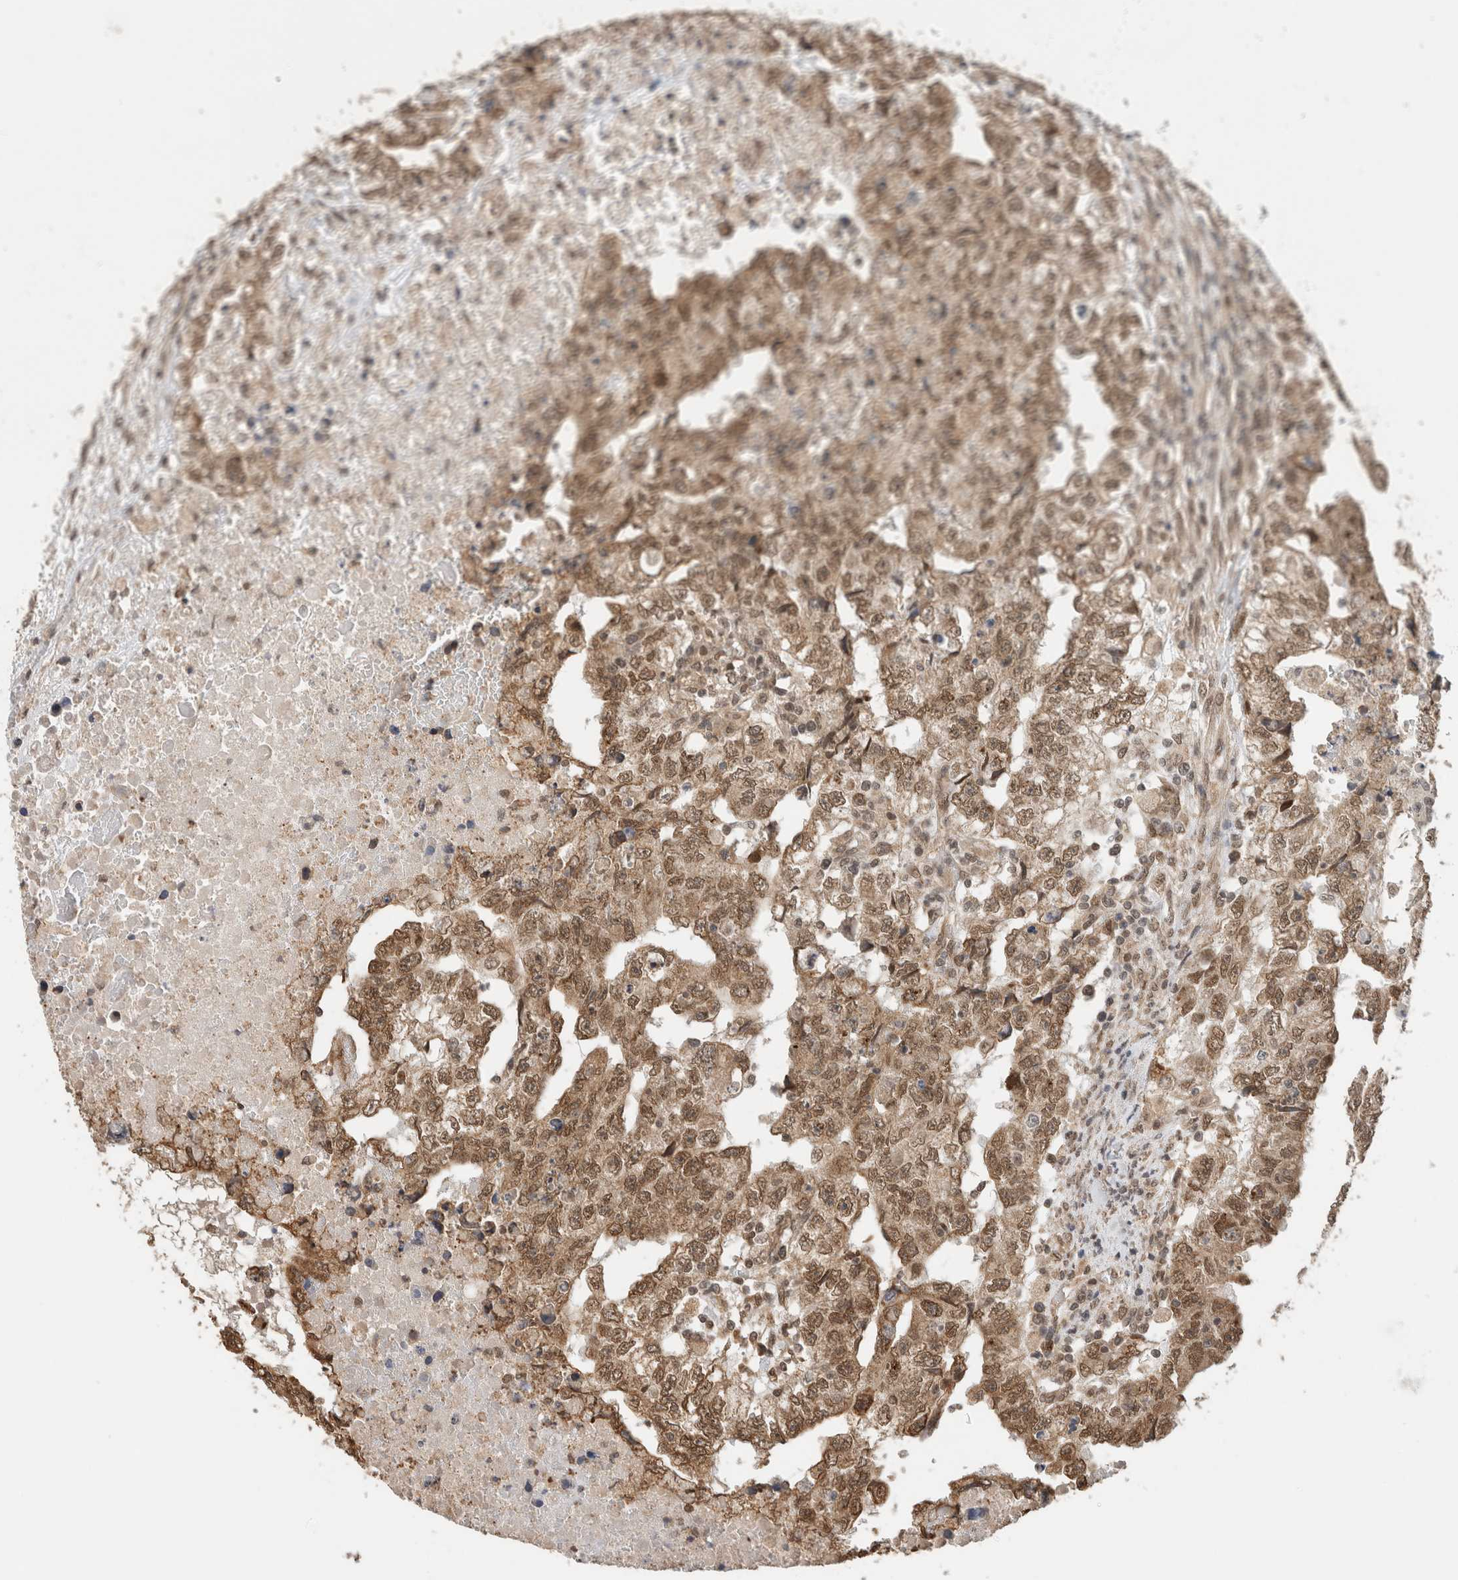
{"staining": {"intensity": "moderate", "quantity": ">75%", "location": "nuclear"}, "tissue": "testis cancer", "cell_type": "Tumor cells", "image_type": "cancer", "snomed": [{"axis": "morphology", "description": "Carcinoma, Embryonal, NOS"}, {"axis": "topography", "description": "Testis"}], "caption": "An immunohistochemistry (IHC) image of neoplastic tissue is shown. Protein staining in brown shows moderate nuclear positivity in testis cancer within tumor cells.", "gene": "C1orf21", "patient": {"sex": "male", "age": 36}}